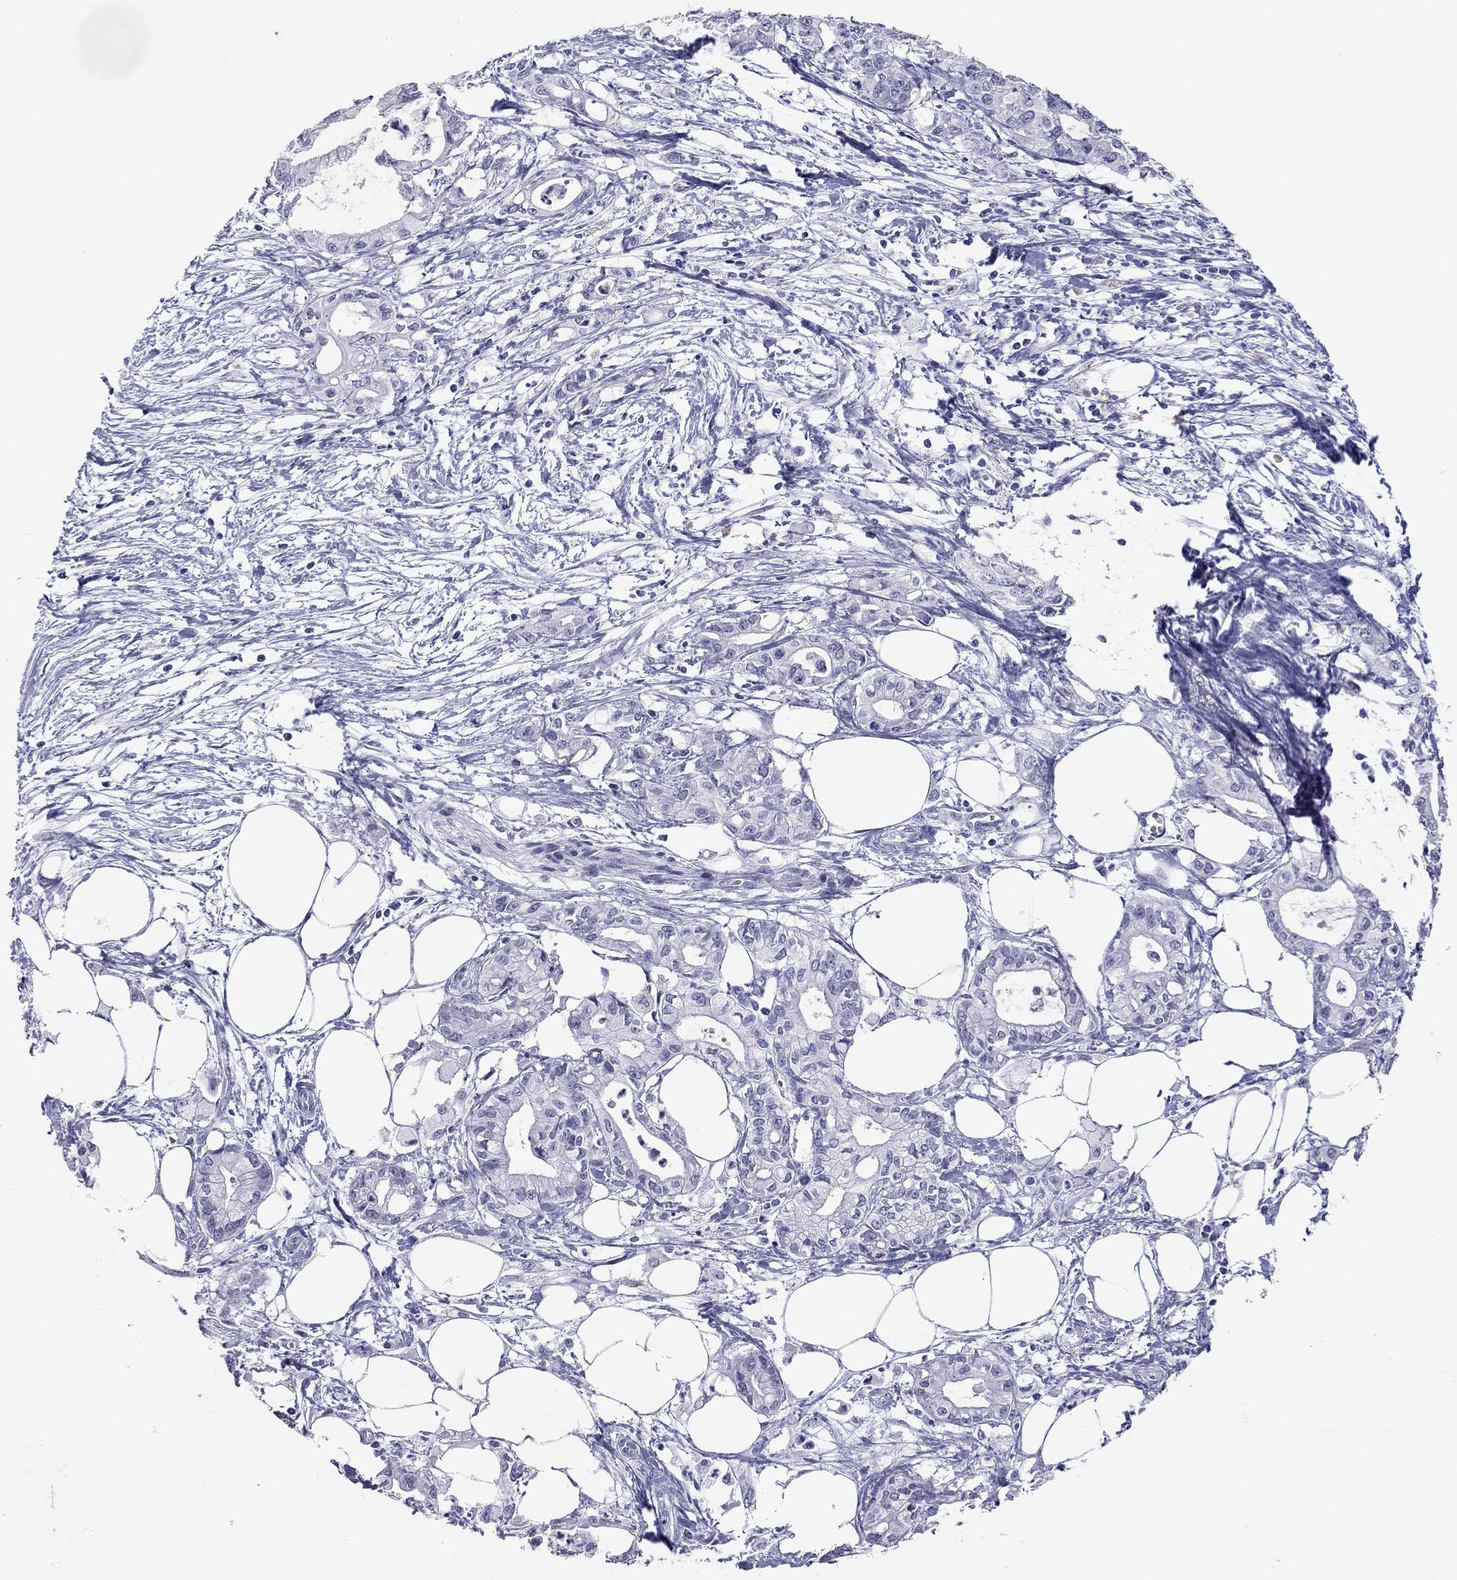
{"staining": {"intensity": "negative", "quantity": "none", "location": "none"}, "tissue": "pancreatic cancer", "cell_type": "Tumor cells", "image_type": "cancer", "snomed": [{"axis": "morphology", "description": "Adenocarcinoma, NOS"}, {"axis": "topography", "description": "Pancreas"}], "caption": "Tumor cells are negative for brown protein staining in pancreatic adenocarcinoma.", "gene": "ARMC12", "patient": {"sex": "male", "age": 71}}